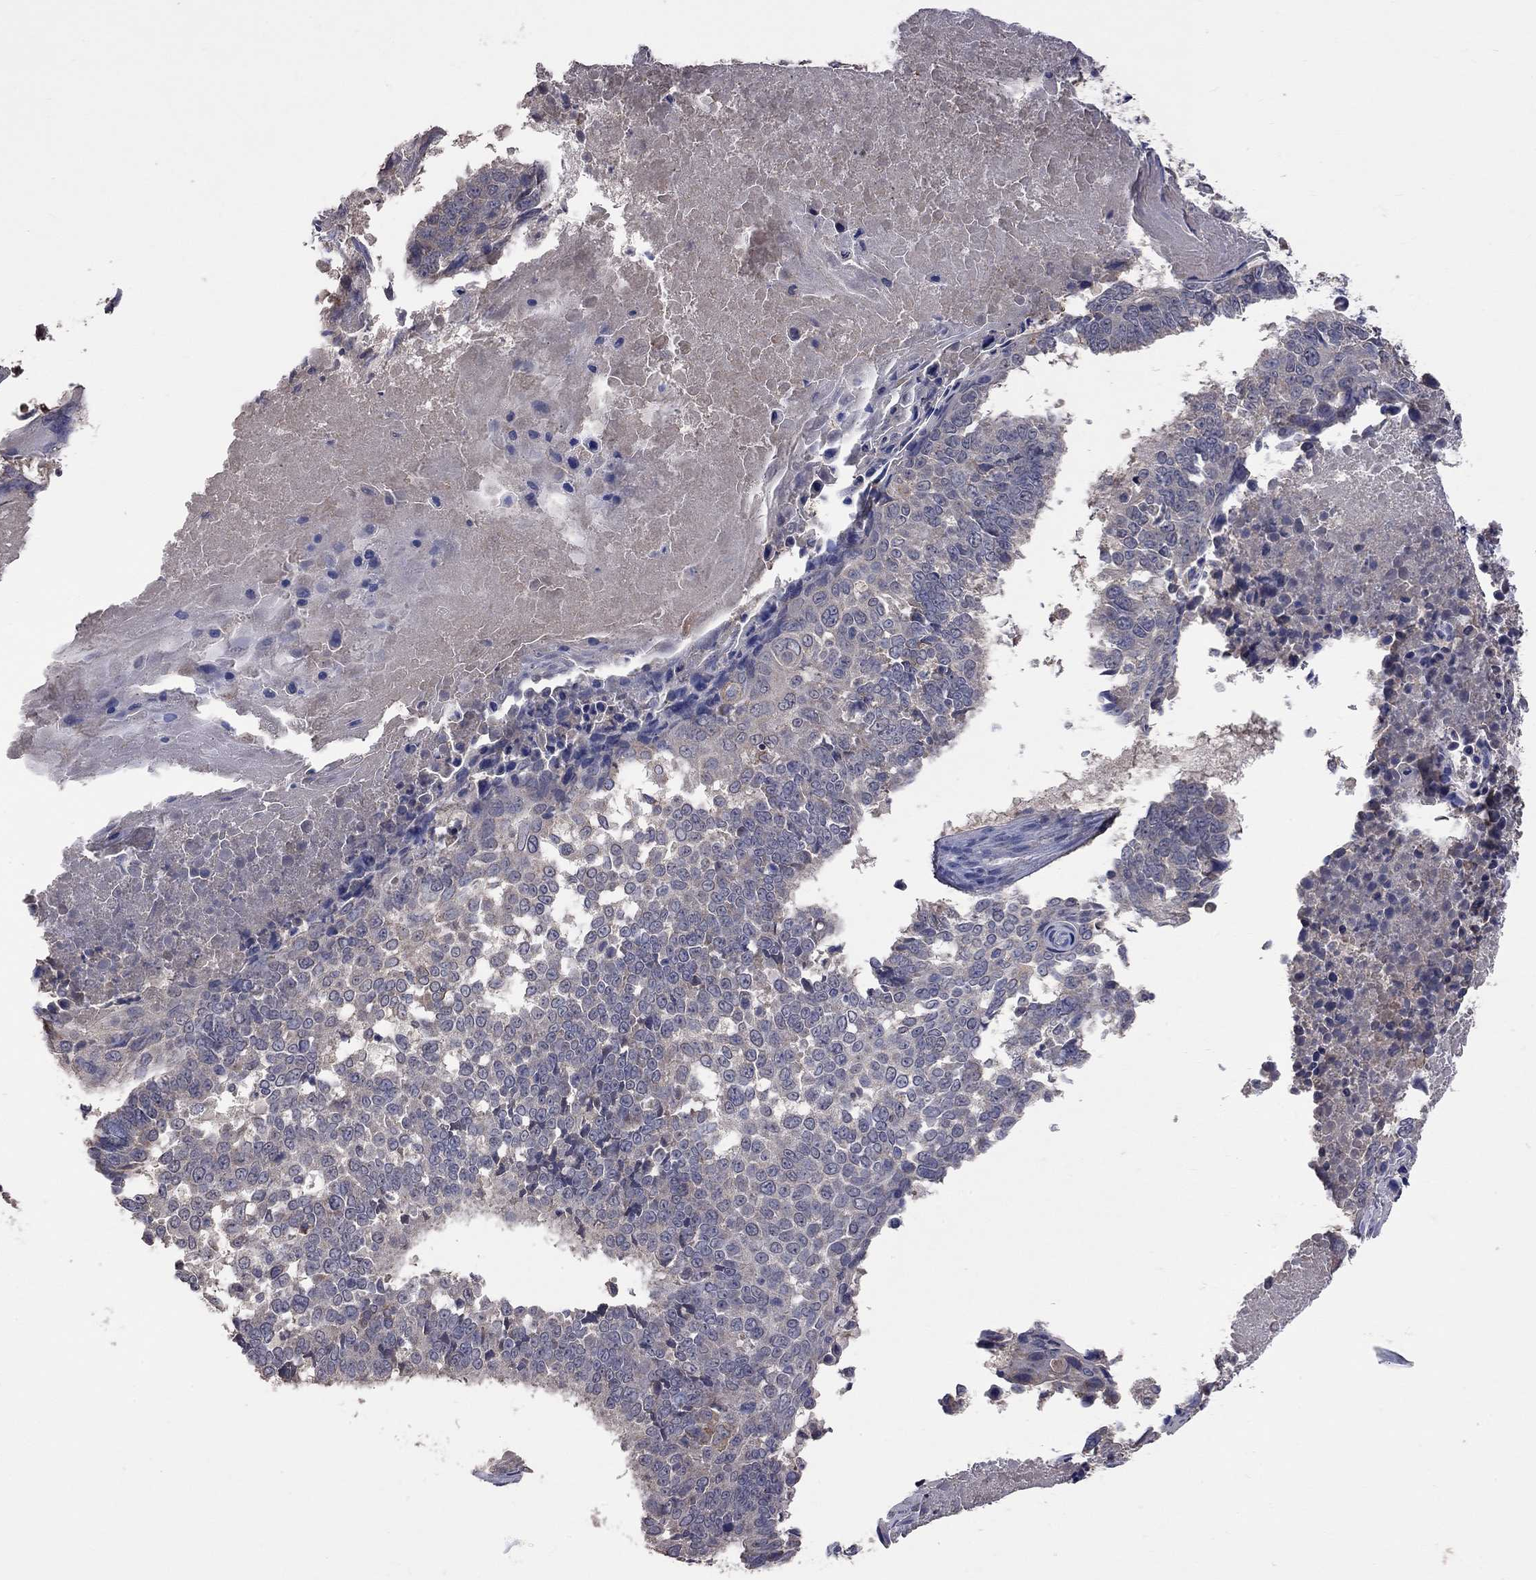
{"staining": {"intensity": "negative", "quantity": "none", "location": "none"}, "tissue": "lung cancer", "cell_type": "Tumor cells", "image_type": "cancer", "snomed": [{"axis": "morphology", "description": "Squamous cell carcinoma, NOS"}, {"axis": "topography", "description": "Lung"}], "caption": "Lung cancer (squamous cell carcinoma) stained for a protein using immunohistochemistry displays no expression tumor cells.", "gene": "HTR6", "patient": {"sex": "male", "age": 73}}